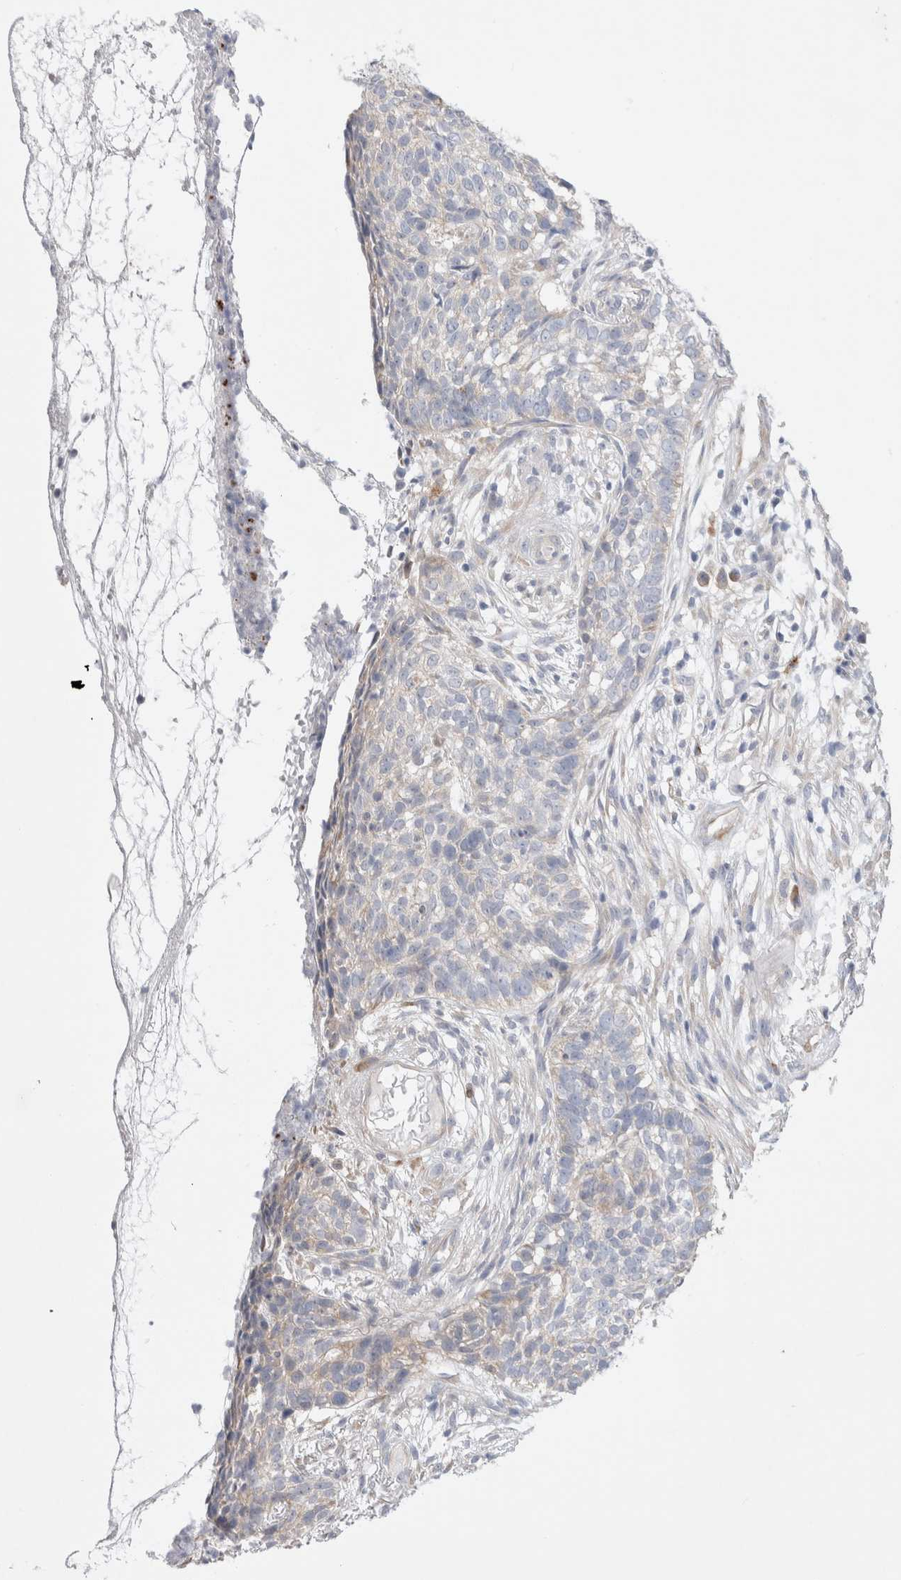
{"staining": {"intensity": "weak", "quantity": "<25%", "location": "cytoplasmic/membranous"}, "tissue": "skin cancer", "cell_type": "Tumor cells", "image_type": "cancer", "snomed": [{"axis": "morphology", "description": "Basal cell carcinoma"}, {"axis": "topography", "description": "Skin"}], "caption": "Image shows no protein expression in tumor cells of skin cancer (basal cell carcinoma) tissue.", "gene": "RBM12B", "patient": {"sex": "male", "age": 85}}